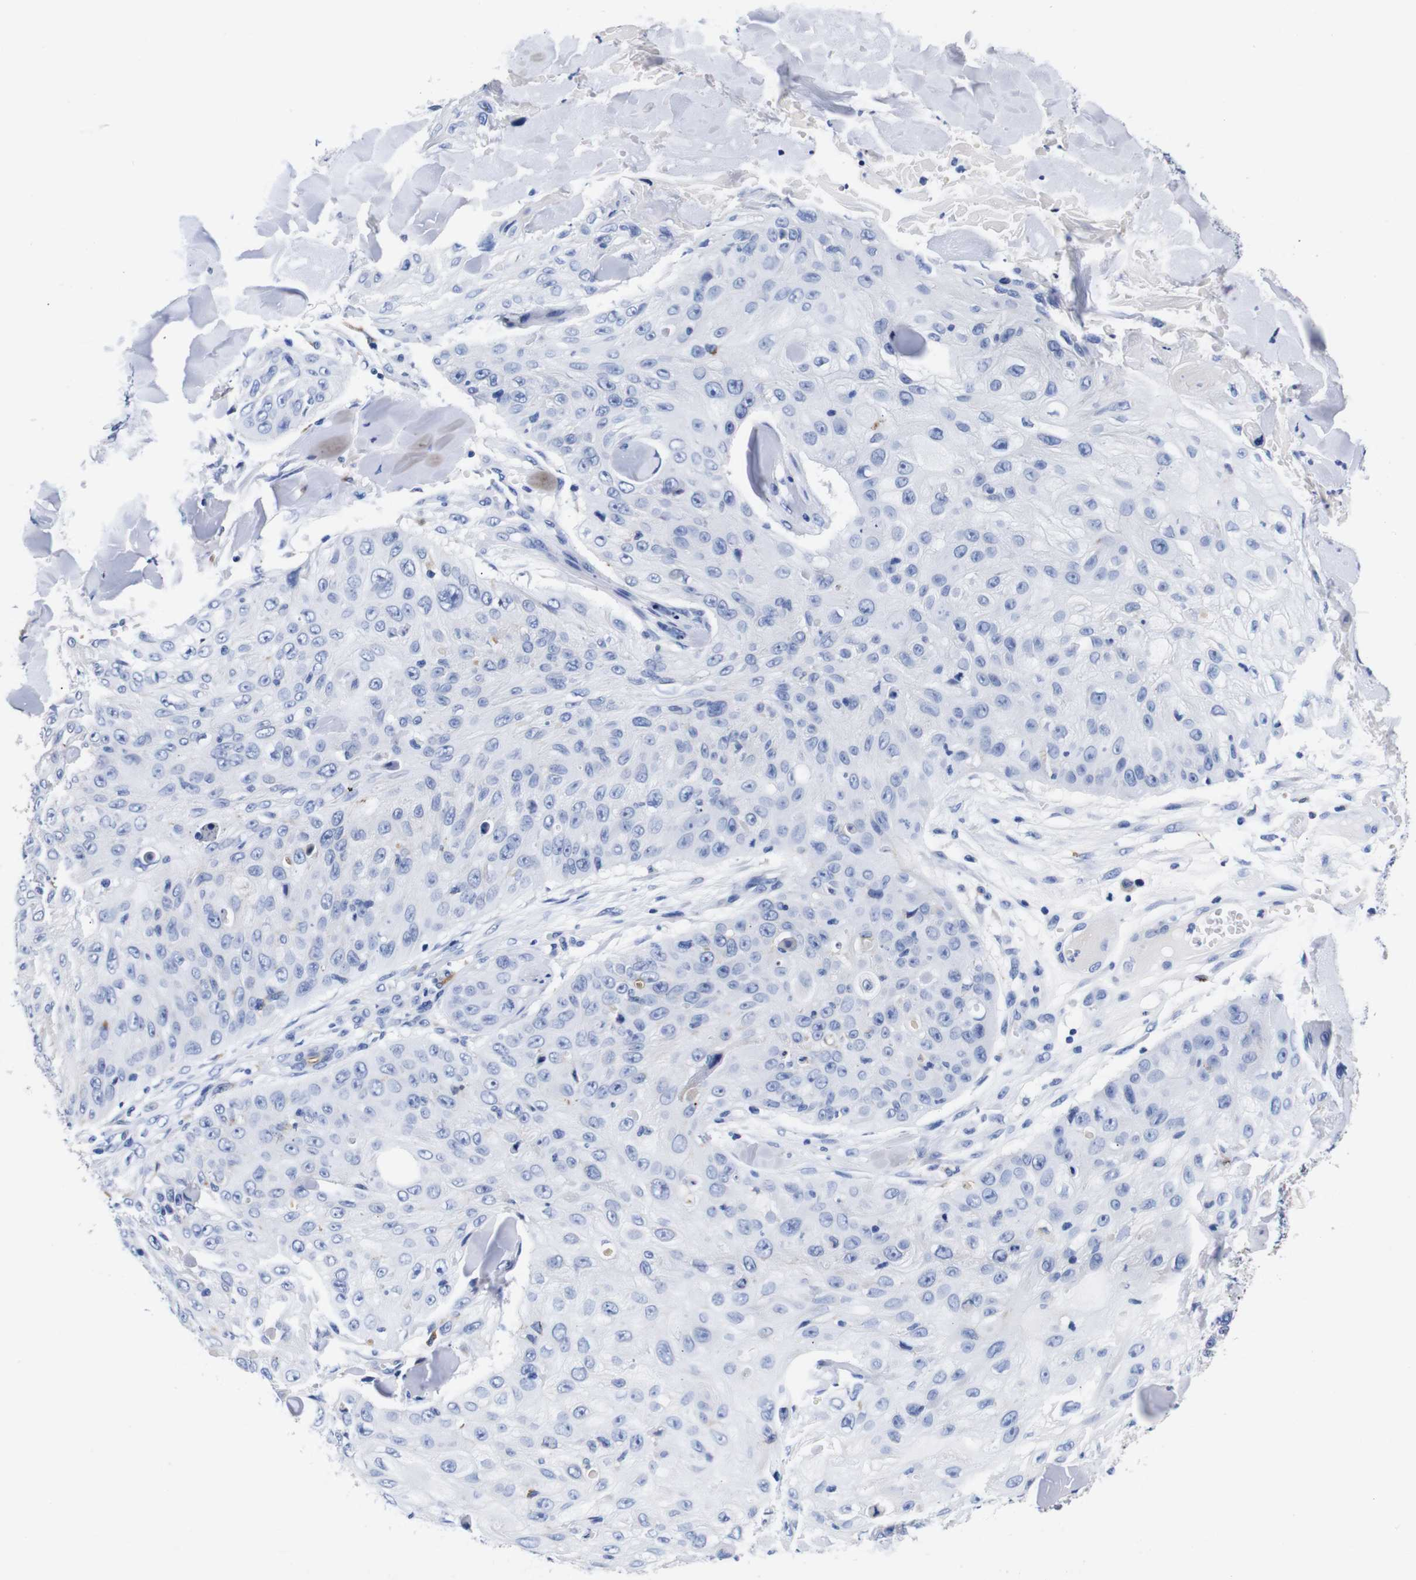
{"staining": {"intensity": "negative", "quantity": "none", "location": "none"}, "tissue": "skin cancer", "cell_type": "Tumor cells", "image_type": "cancer", "snomed": [{"axis": "morphology", "description": "Squamous cell carcinoma, NOS"}, {"axis": "topography", "description": "Skin"}], "caption": "A high-resolution photomicrograph shows immunohistochemistry (IHC) staining of skin squamous cell carcinoma, which demonstrates no significant positivity in tumor cells.", "gene": "HLA-DMB", "patient": {"sex": "male", "age": 86}}